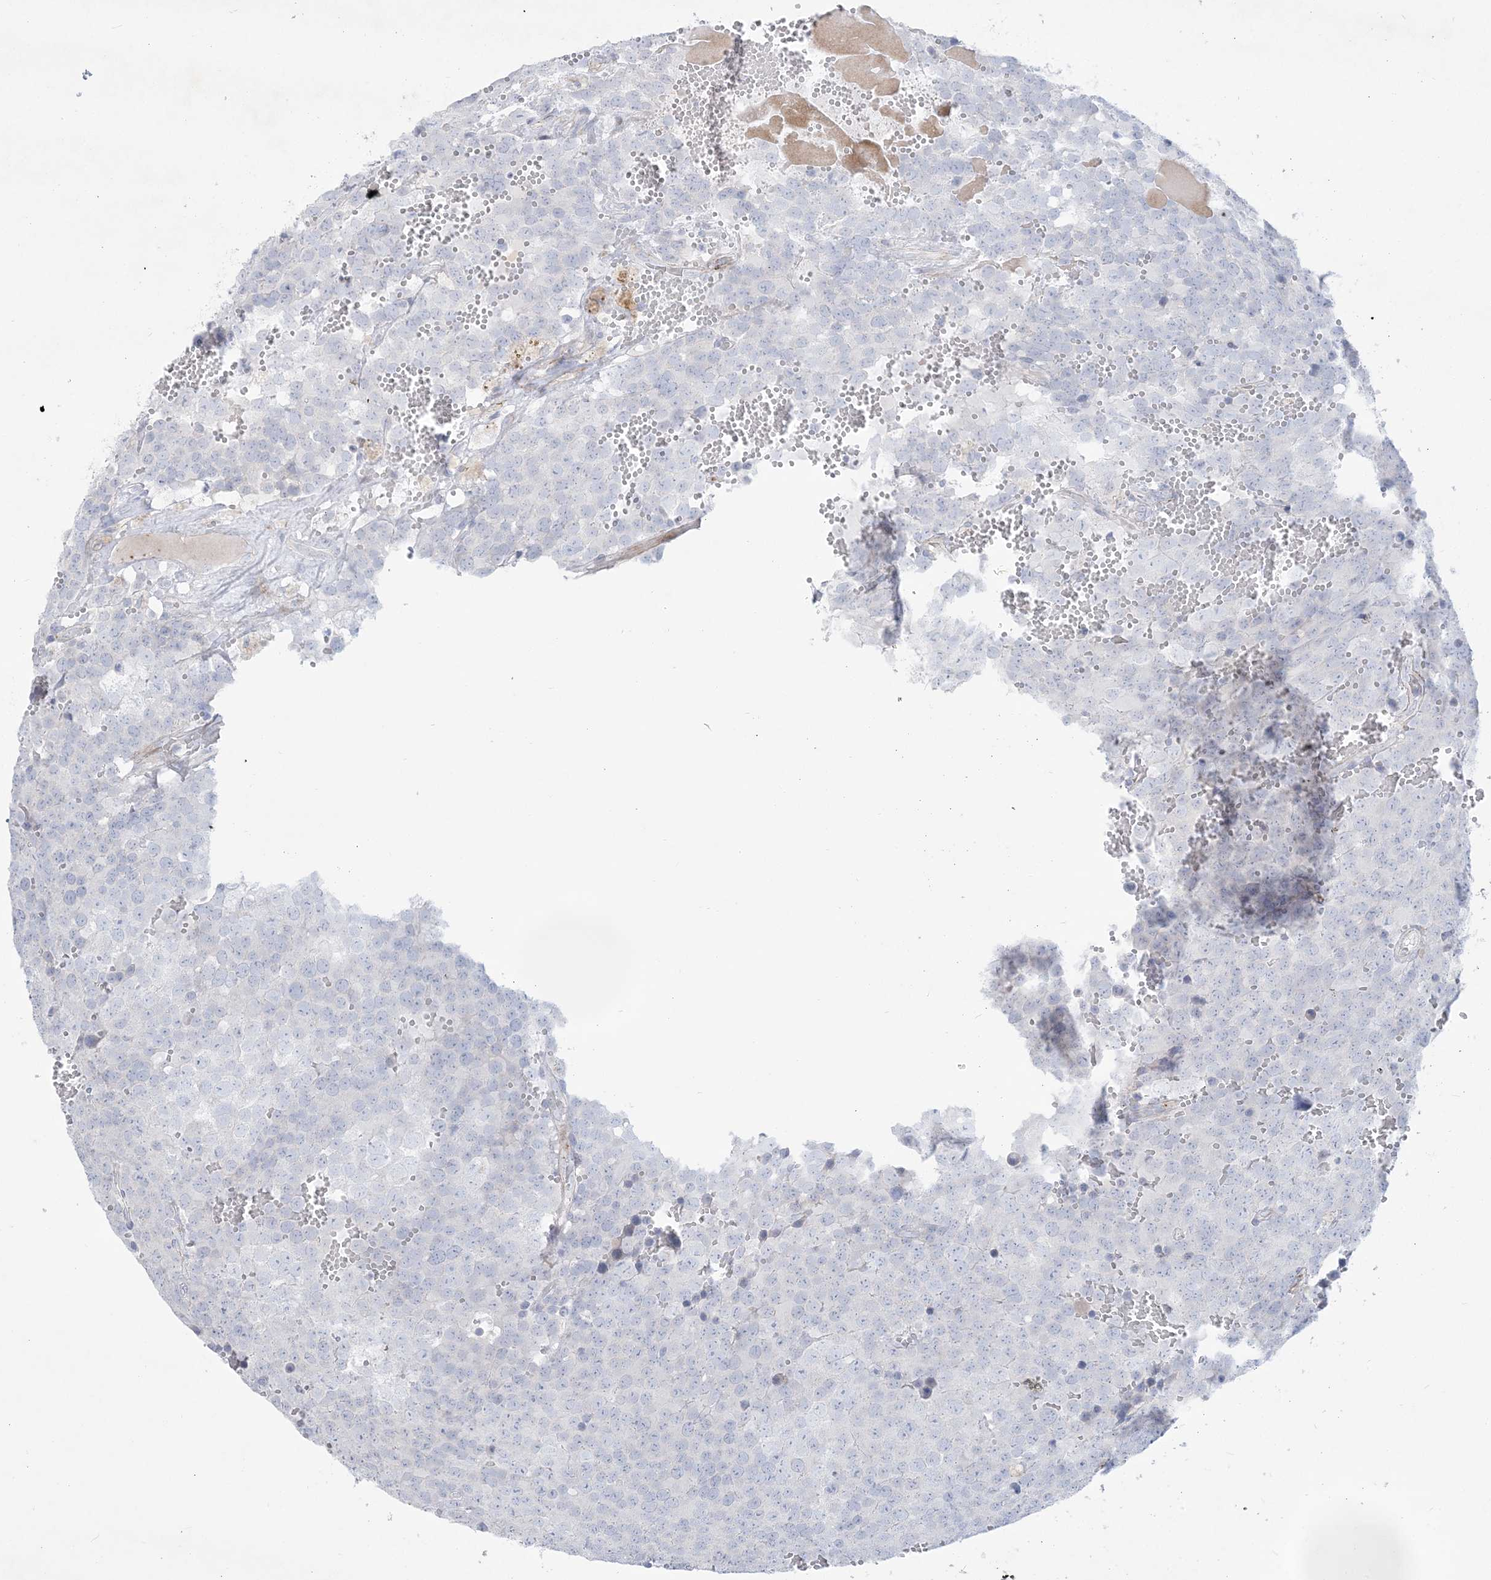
{"staining": {"intensity": "negative", "quantity": "none", "location": "none"}, "tissue": "testis cancer", "cell_type": "Tumor cells", "image_type": "cancer", "snomed": [{"axis": "morphology", "description": "Seminoma, NOS"}, {"axis": "topography", "description": "Testis"}], "caption": "There is no significant positivity in tumor cells of testis seminoma. Brightfield microscopy of immunohistochemistry stained with DAB (3,3'-diaminobenzidine) (brown) and hematoxylin (blue), captured at high magnification.", "gene": "B3GNT7", "patient": {"sex": "male", "age": 71}}